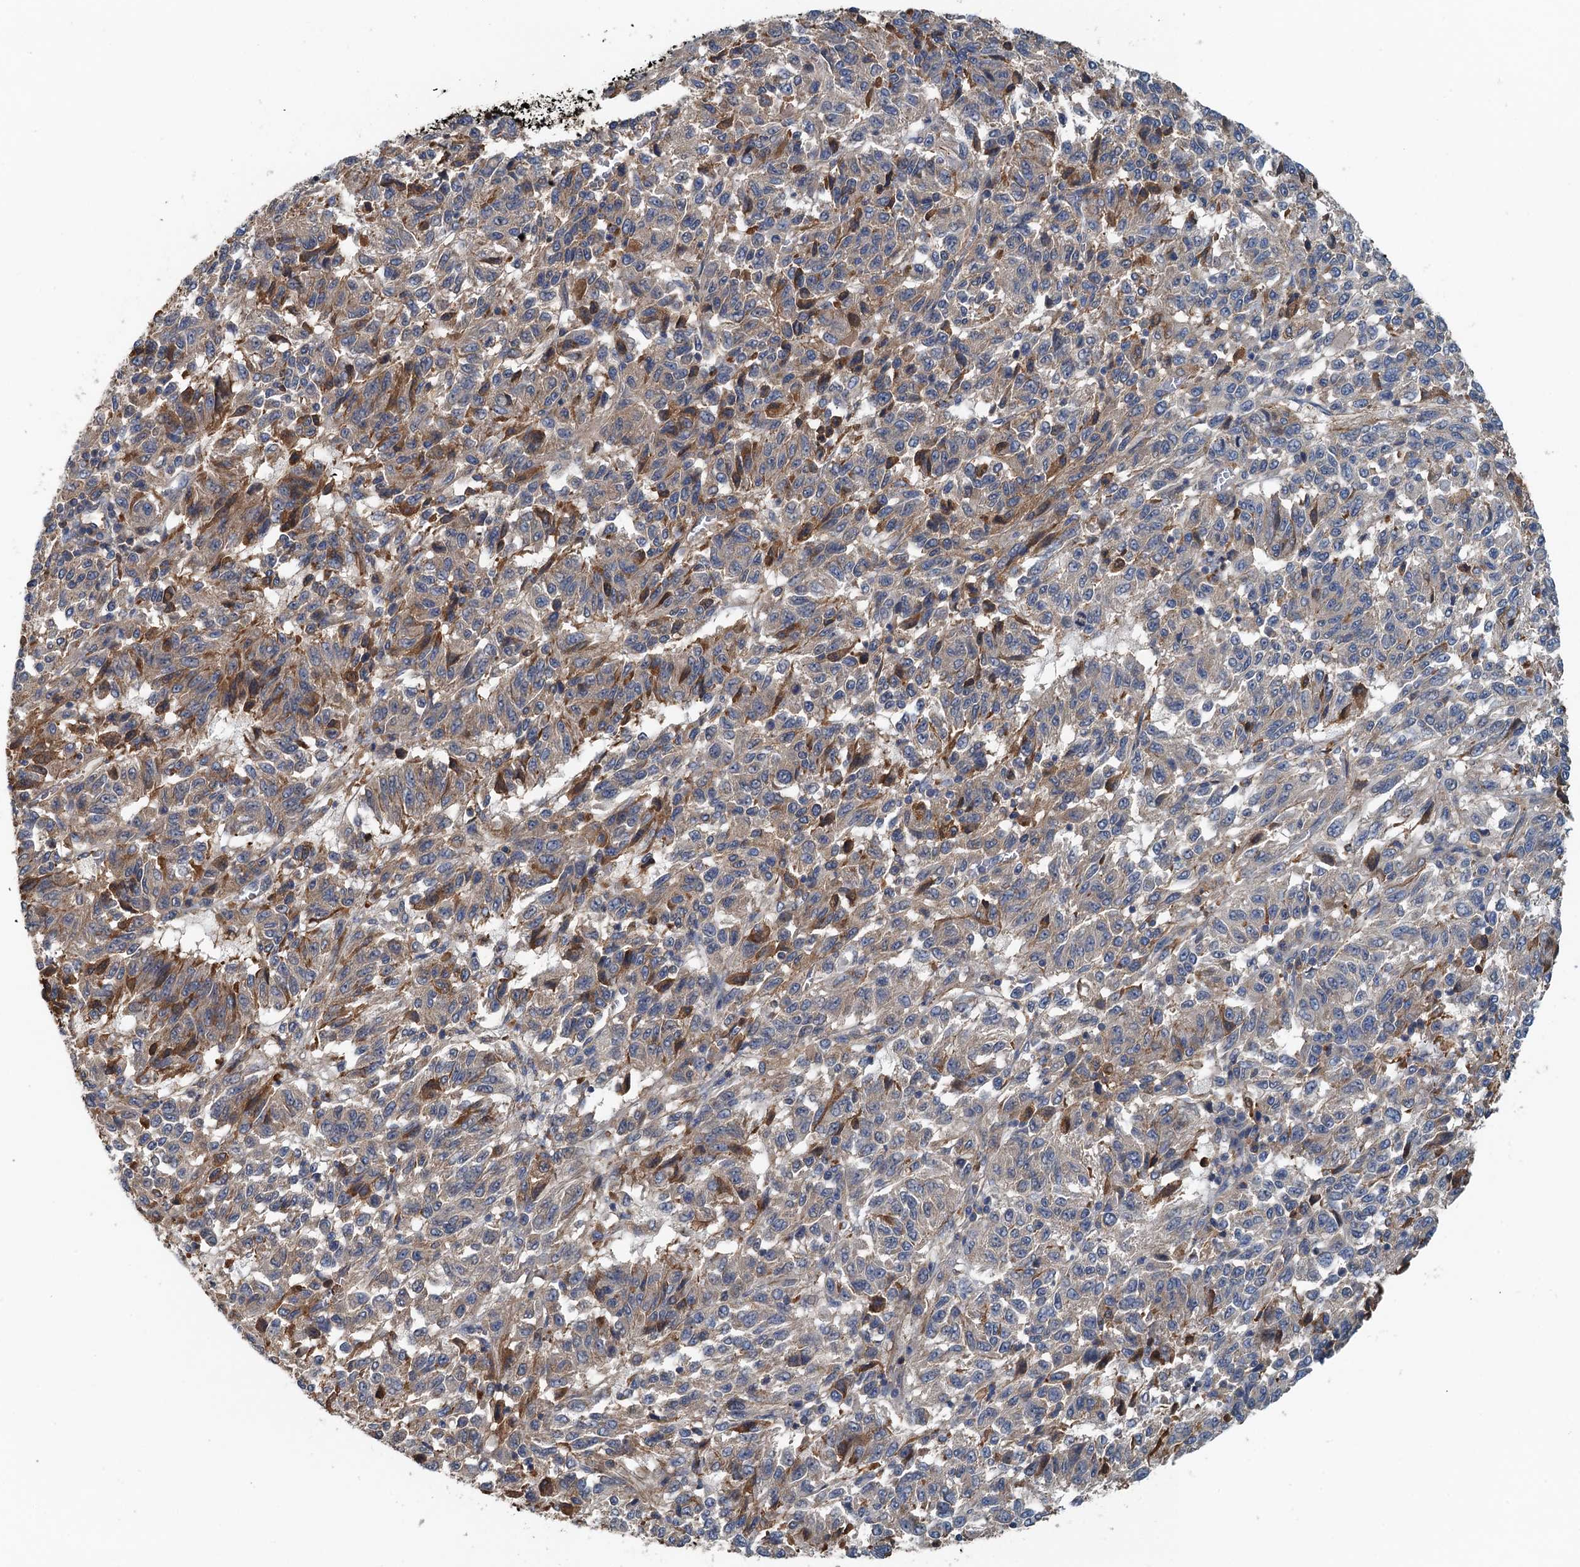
{"staining": {"intensity": "moderate", "quantity": "<25%", "location": "cytoplasmic/membranous"}, "tissue": "melanoma", "cell_type": "Tumor cells", "image_type": "cancer", "snomed": [{"axis": "morphology", "description": "Malignant melanoma, Metastatic site"}, {"axis": "topography", "description": "Lung"}], "caption": "Immunohistochemical staining of melanoma exhibits low levels of moderate cytoplasmic/membranous expression in about <25% of tumor cells.", "gene": "LSM14B", "patient": {"sex": "male", "age": 64}}